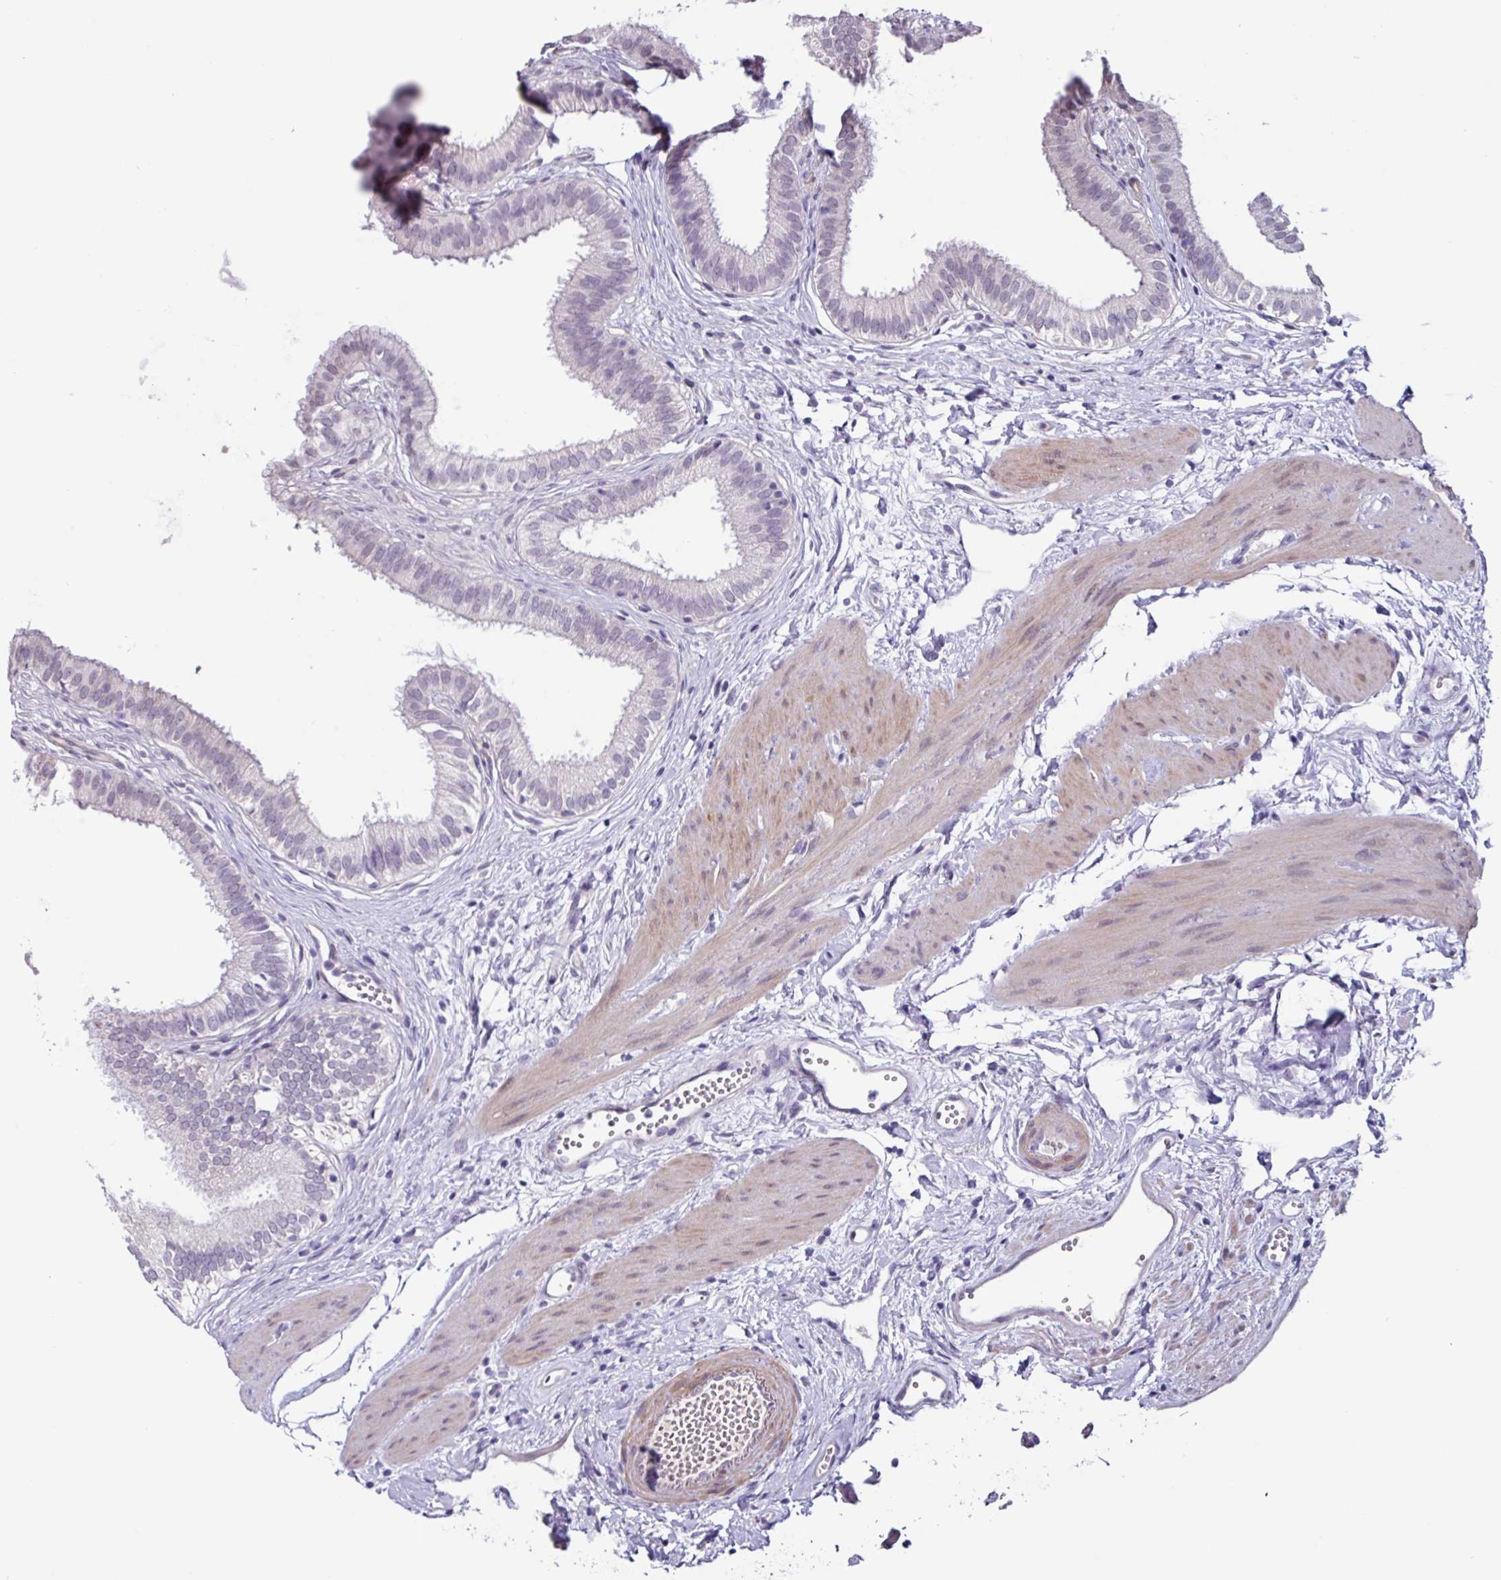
{"staining": {"intensity": "negative", "quantity": "none", "location": "none"}, "tissue": "gallbladder", "cell_type": "Glandular cells", "image_type": "normal", "snomed": [{"axis": "morphology", "description": "Normal tissue, NOS"}, {"axis": "topography", "description": "Gallbladder"}], "caption": "An immunohistochemistry (IHC) histopathology image of normal gallbladder is shown. There is no staining in glandular cells of gallbladder. (Immunohistochemistry (ihc), brightfield microscopy, high magnification).", "gene": "OTX1", "patient": {"sex": "female", "age": 54}}